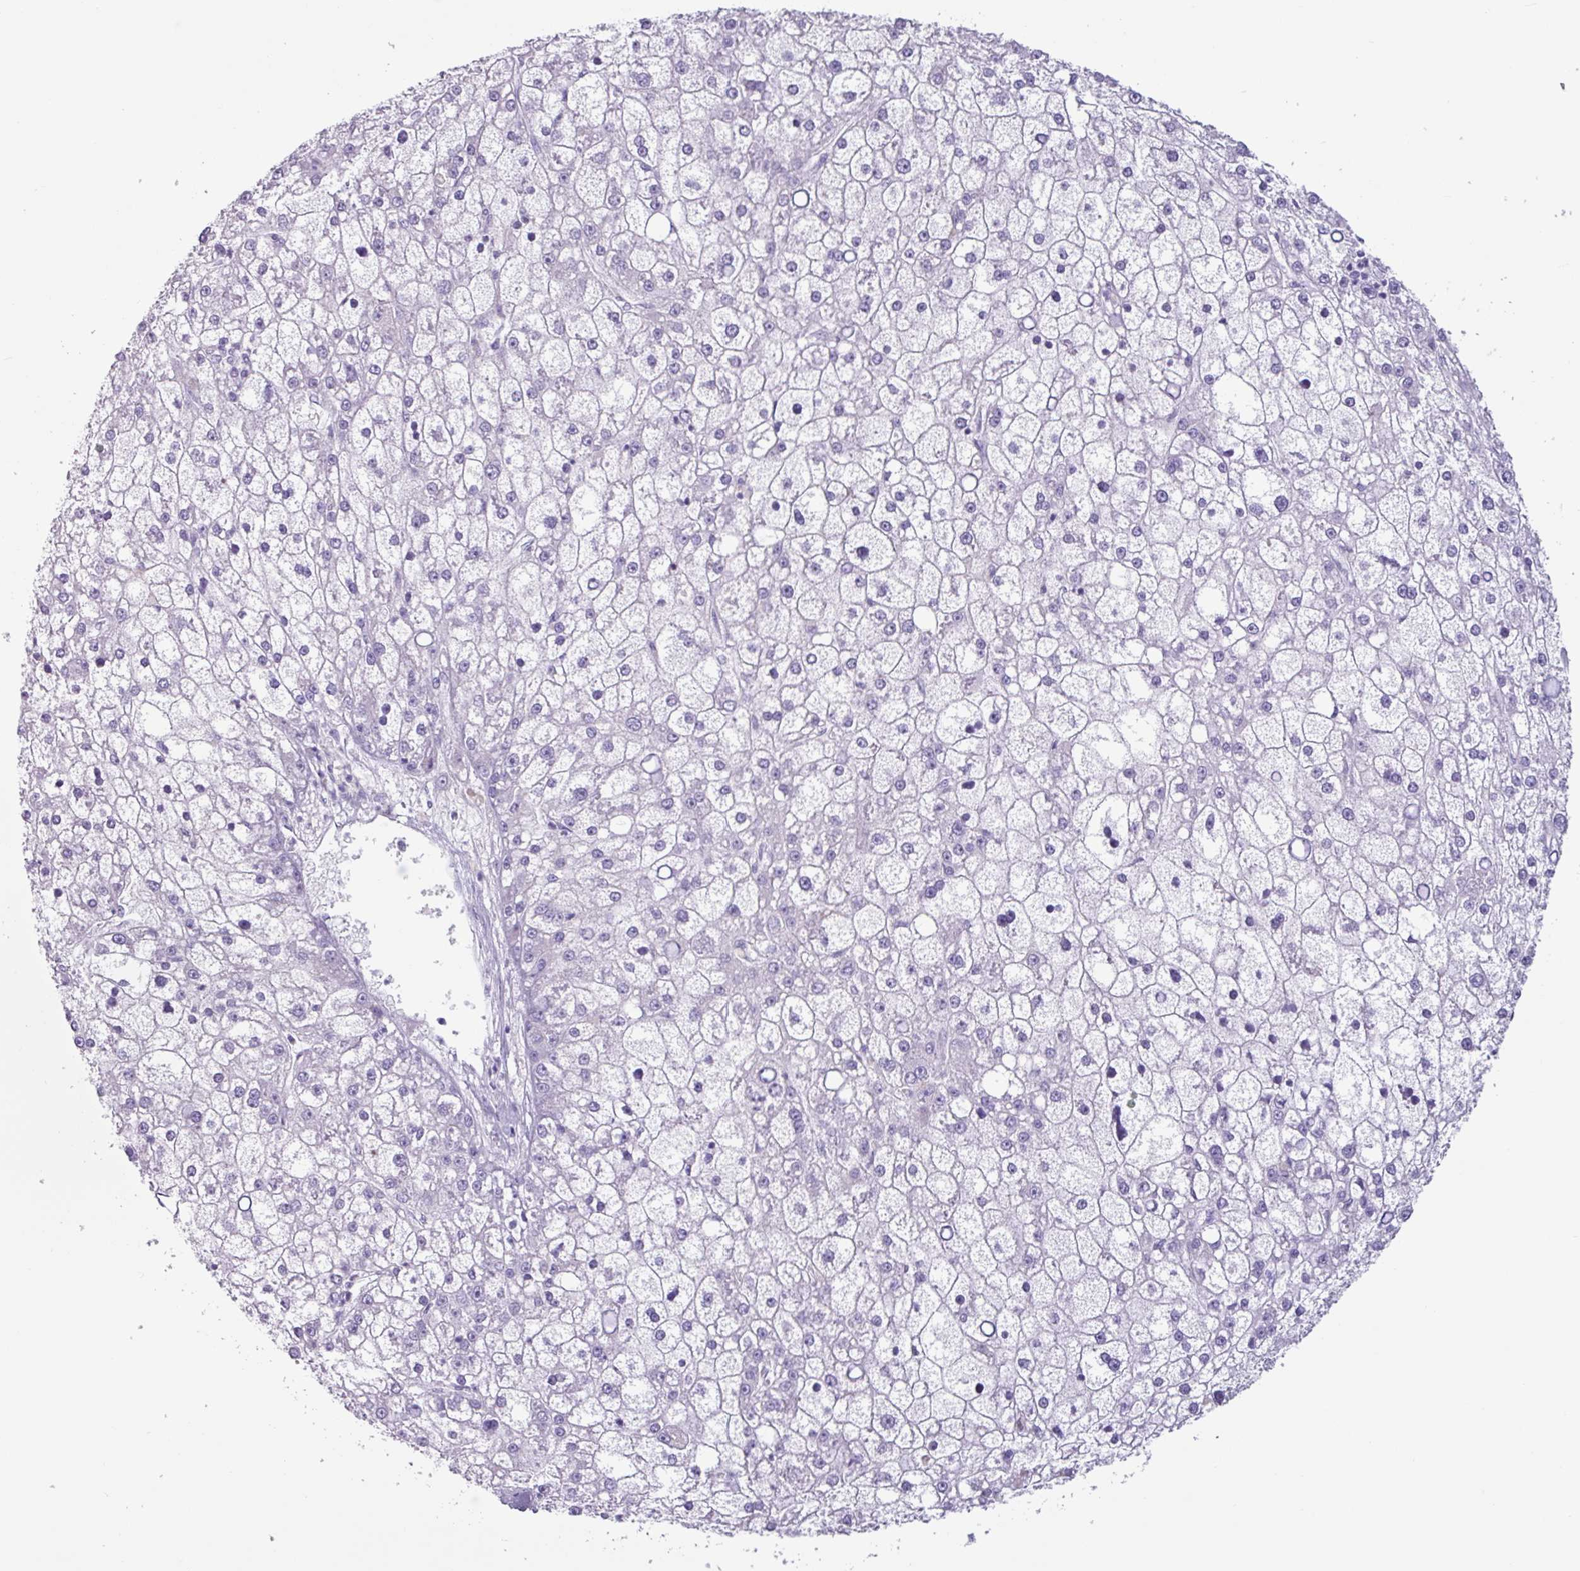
{"staining": {"intensity": "negative", "quantity": "none", "location": "none"}, "tissue": "liver cancer", "cell_type": "Tumor cells", "image_type": "cancer", "snomed": [{"axis": "morphology", "description": "Carcinoma, Hepatocellular, NOS"}, {"axis": "topography", "description": "Liver"}], "caption": "A histopathology image of human liver cancer (hepatocellular carcinoma) is negative for staining in tumor cells.", "gene": "ADGRE1", "patient": {"sex": "male", "age": 67}}